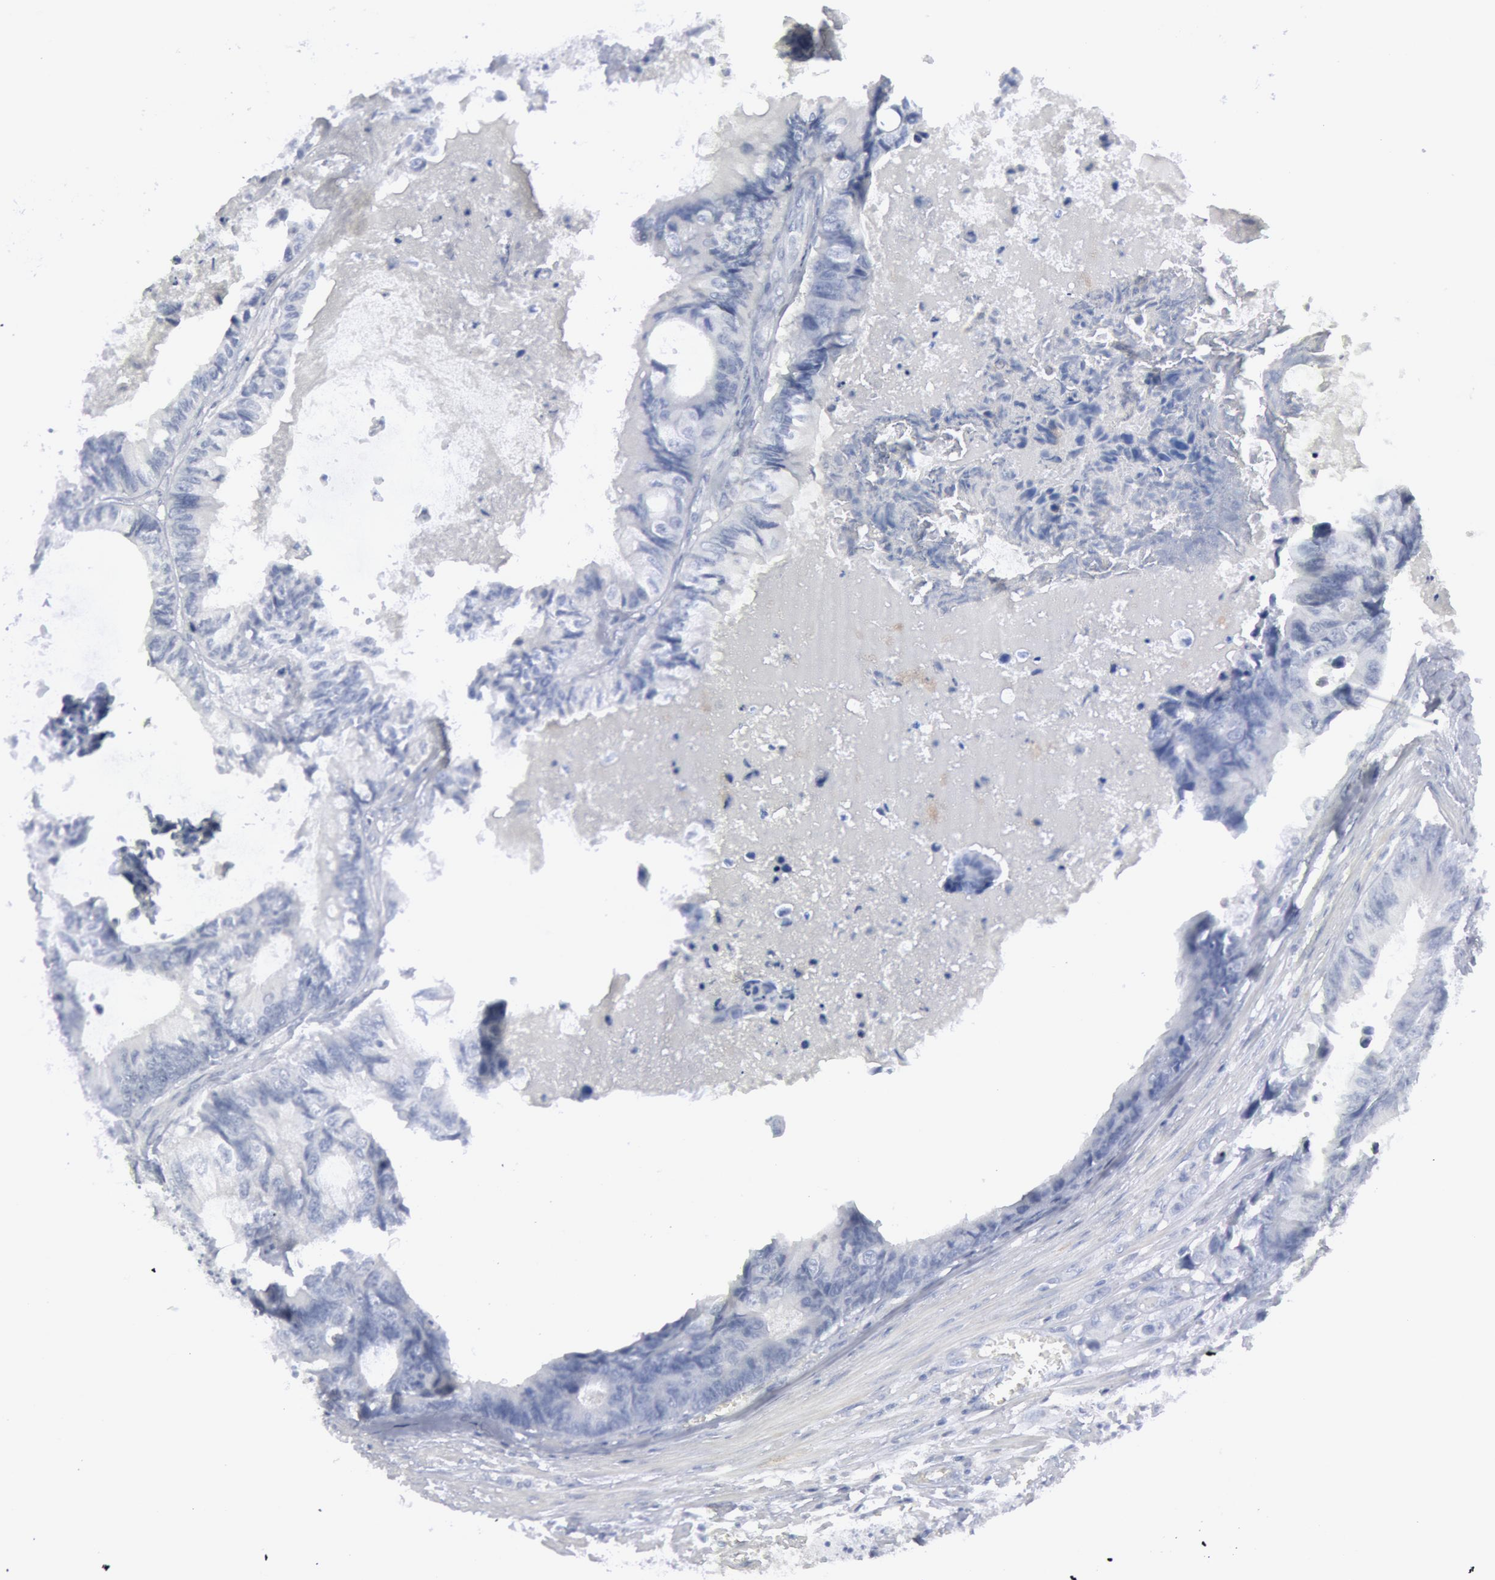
{"staining": {"intensity": "negative", "quantity": "none", "location": "none"}, "tissue": "colorectal cancer", "cell_type": "Tumor cells", "image_type": "cancer", "snomed": [{"axis": "morphology", "description": "Adenocarcinoma, NOS"}, {"axis": "topography", "description": "Rectum"}], "caption": "Colorectal adenocarcinoma was stained to show a protein in brown. There is no significant staining in tumor cells.", "gene": "DMC1", "patient": {"sex": "female", "age": 98}}